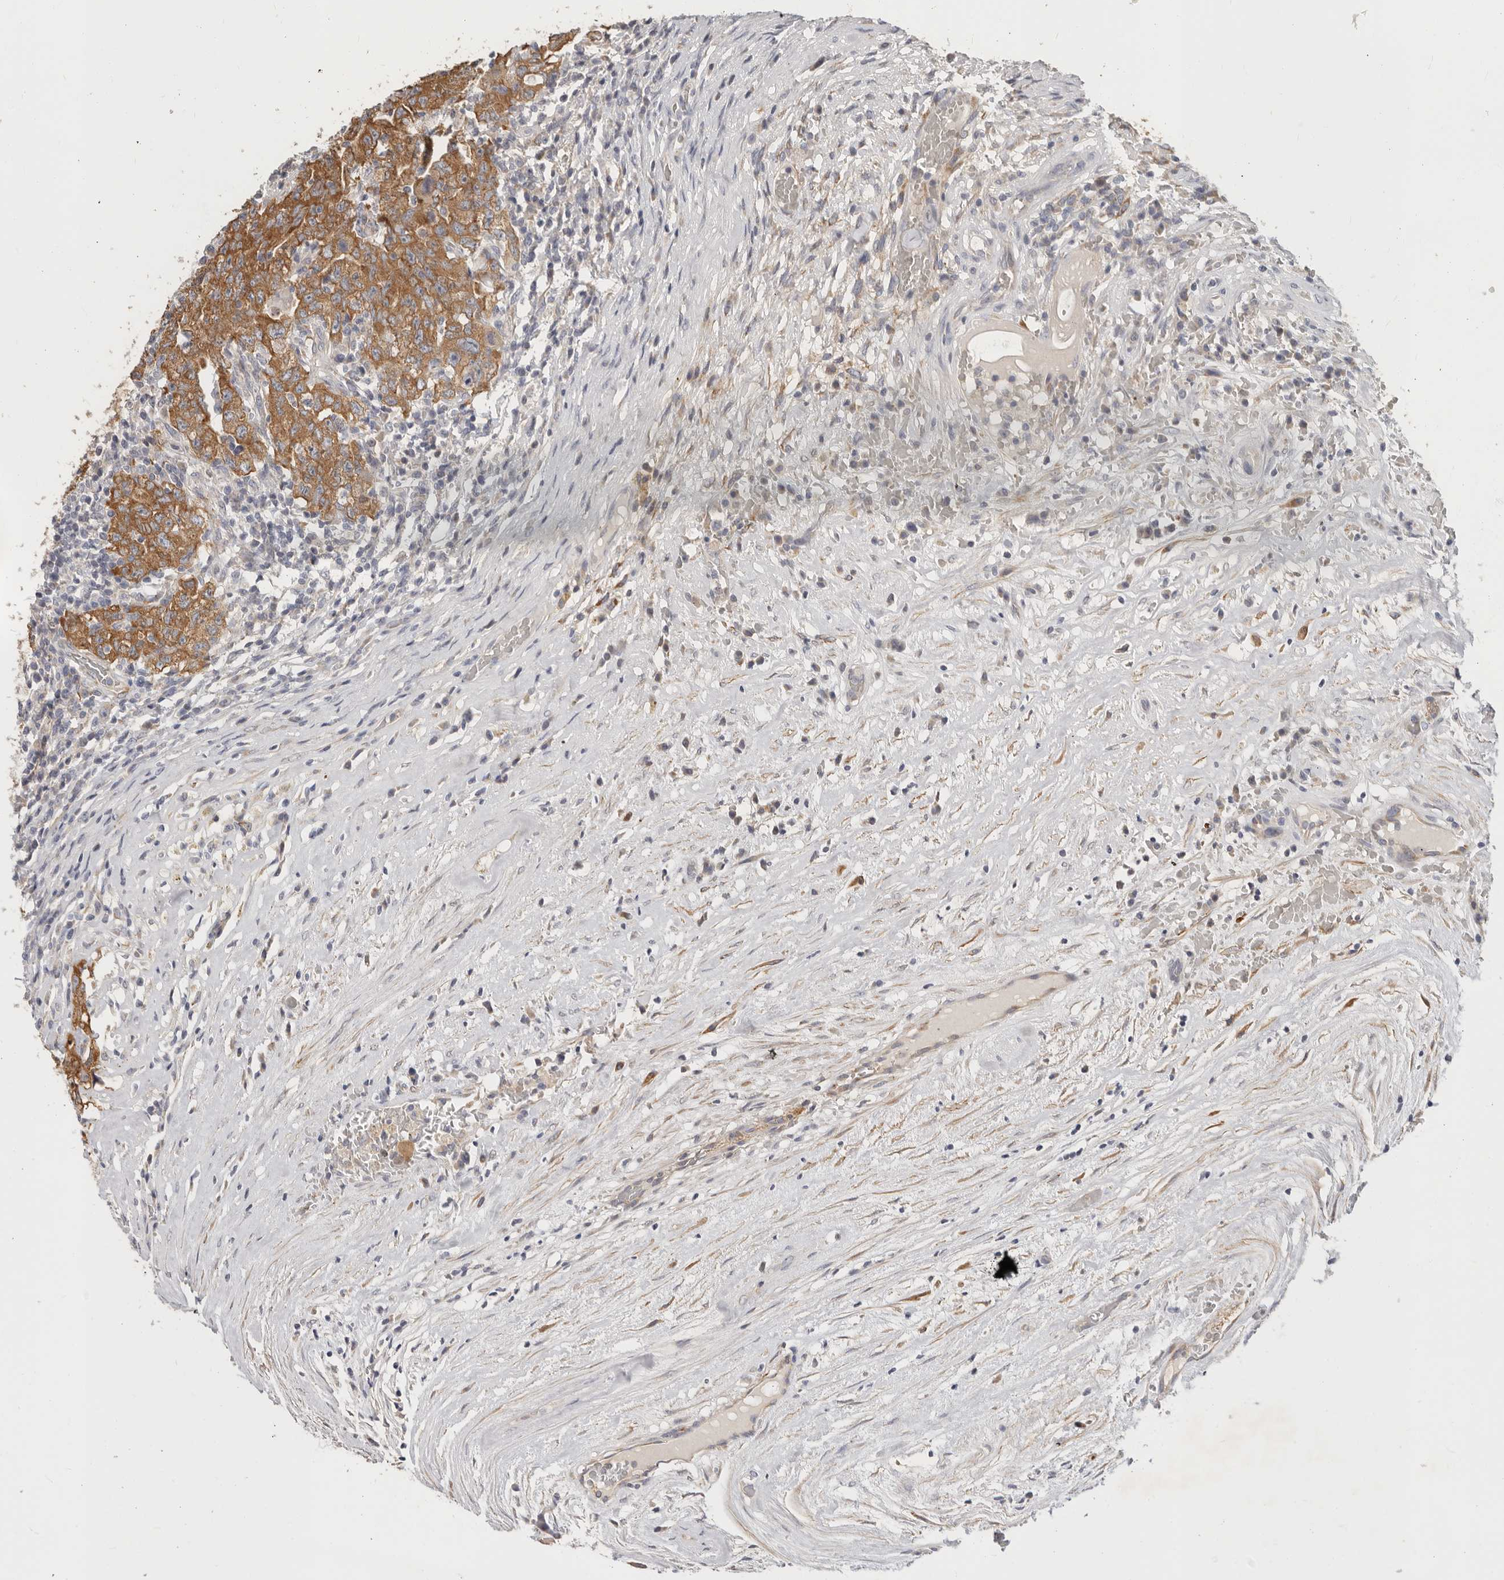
{"staining": {"intensity": "moderate", "quantity": ">75%", "location": "cytoplasmic/membranous"}, "tissue": "testis cancer", "cell_type": "Tumor cells", "image_type": "cancer", "snomed": [{"axis": "morphology", "description": "Carcinoma, Embryonal, NOS"}, {"axis": "topography", "description": "Testis"}], "caption": "A medium amount of moderate cytoplasmic/membranous expression is present in approximately >75% of tumor cells in embryonal carcinoma (testis) tissue.", "gene": "TFB2M", "patient": {"sex": "male", "age": 26}}